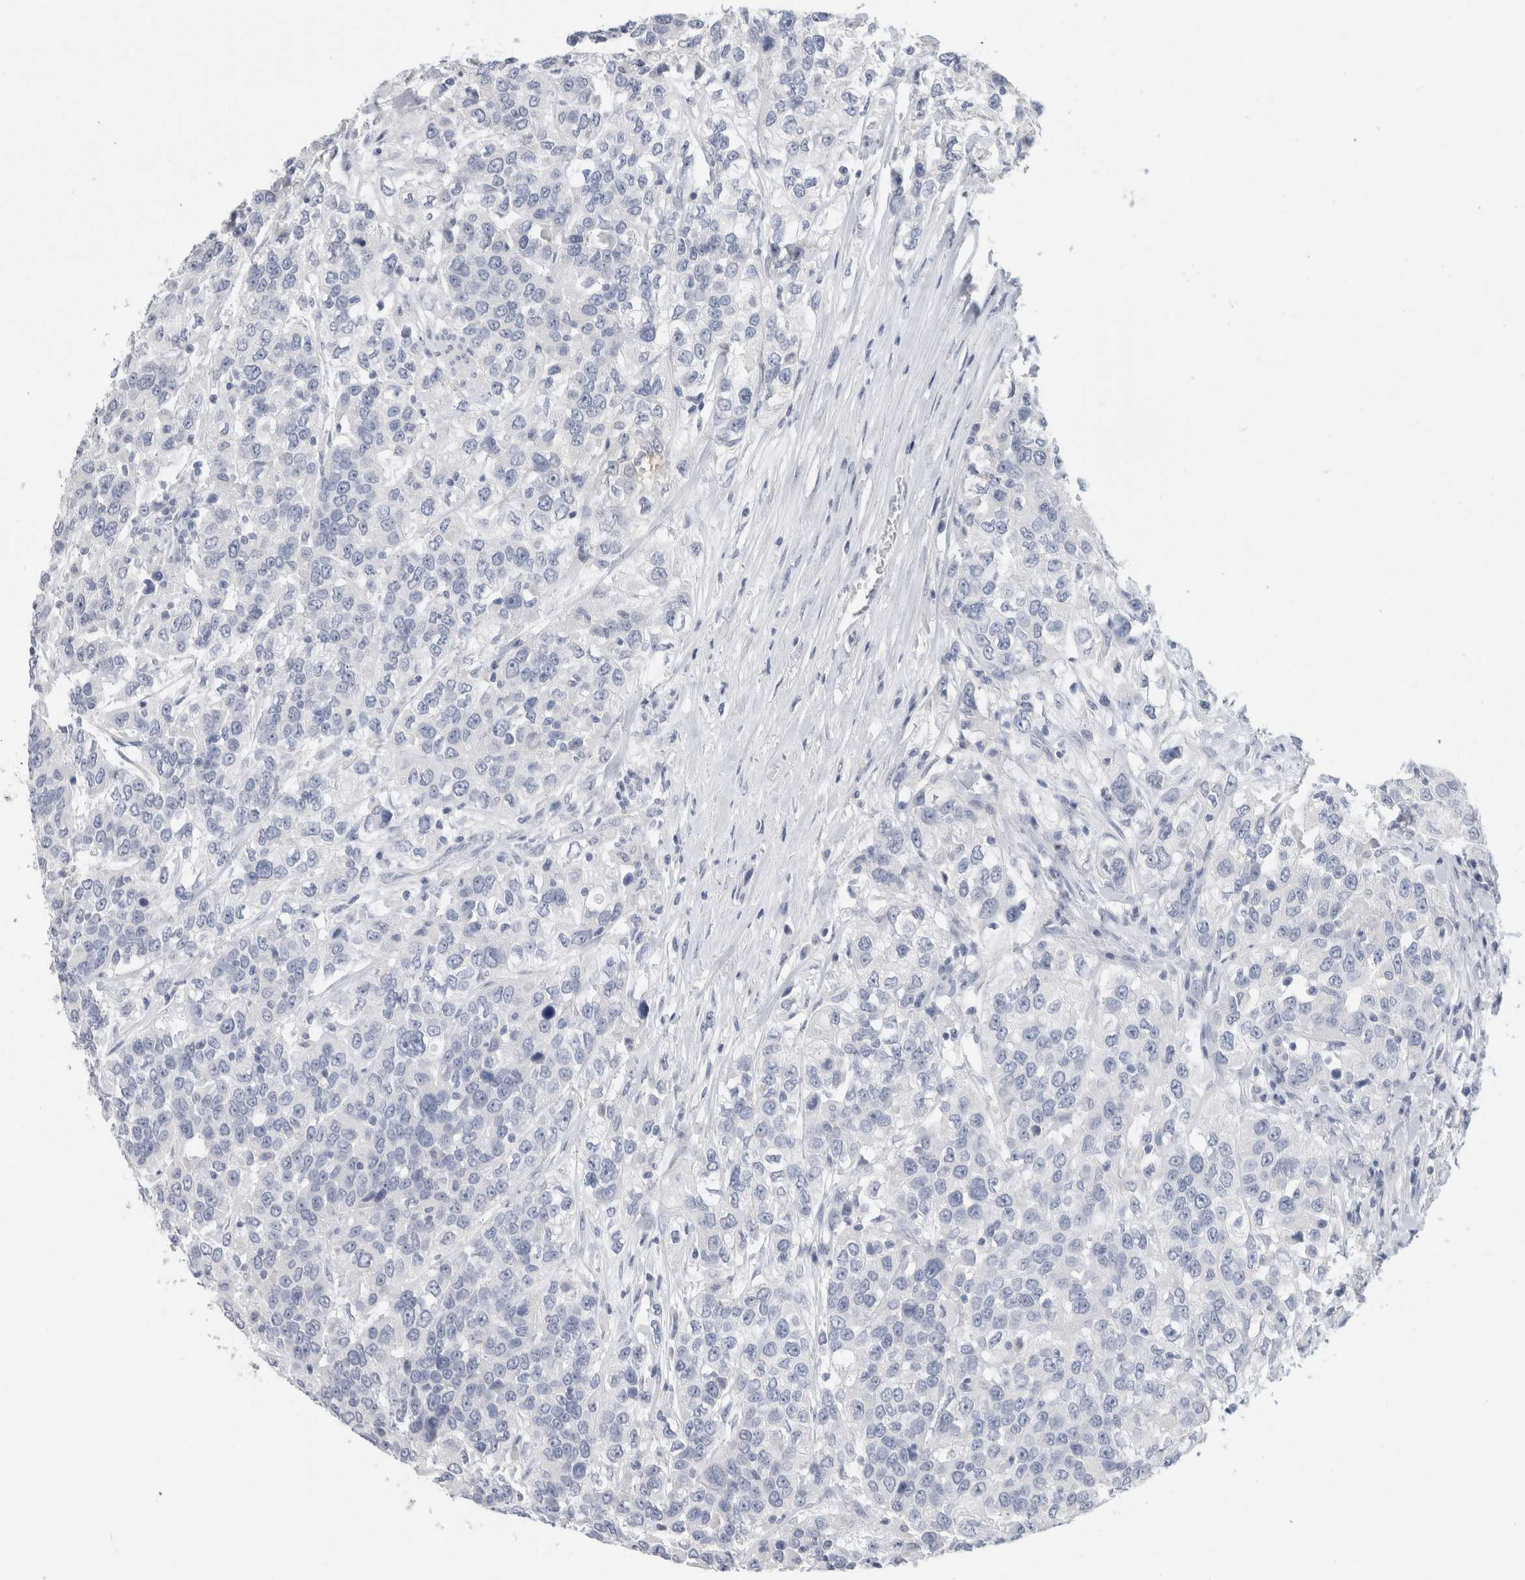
{"staining": {"intensity": "negative", "quantity": "none", "location": "none"}, "tissue": "urothelial cancer", "cell_type": "Tumor cells", "image_type": "cancer", "snomed": [{"axis": "morphology", "description": "Urothelial carcinoma, High grade"}, {"axis": "topography", "description": "Urinary bladder"}], "caption": "There is no significant expression in tumor cells of urothelial cancer. (Stains: DAB immunohistochemistry with hematoxylin counter stain, Microscopy: brightfield microscopy at high magnification).", "gene": "BCAN", "patient": {"sex": "female", "age": 80}}